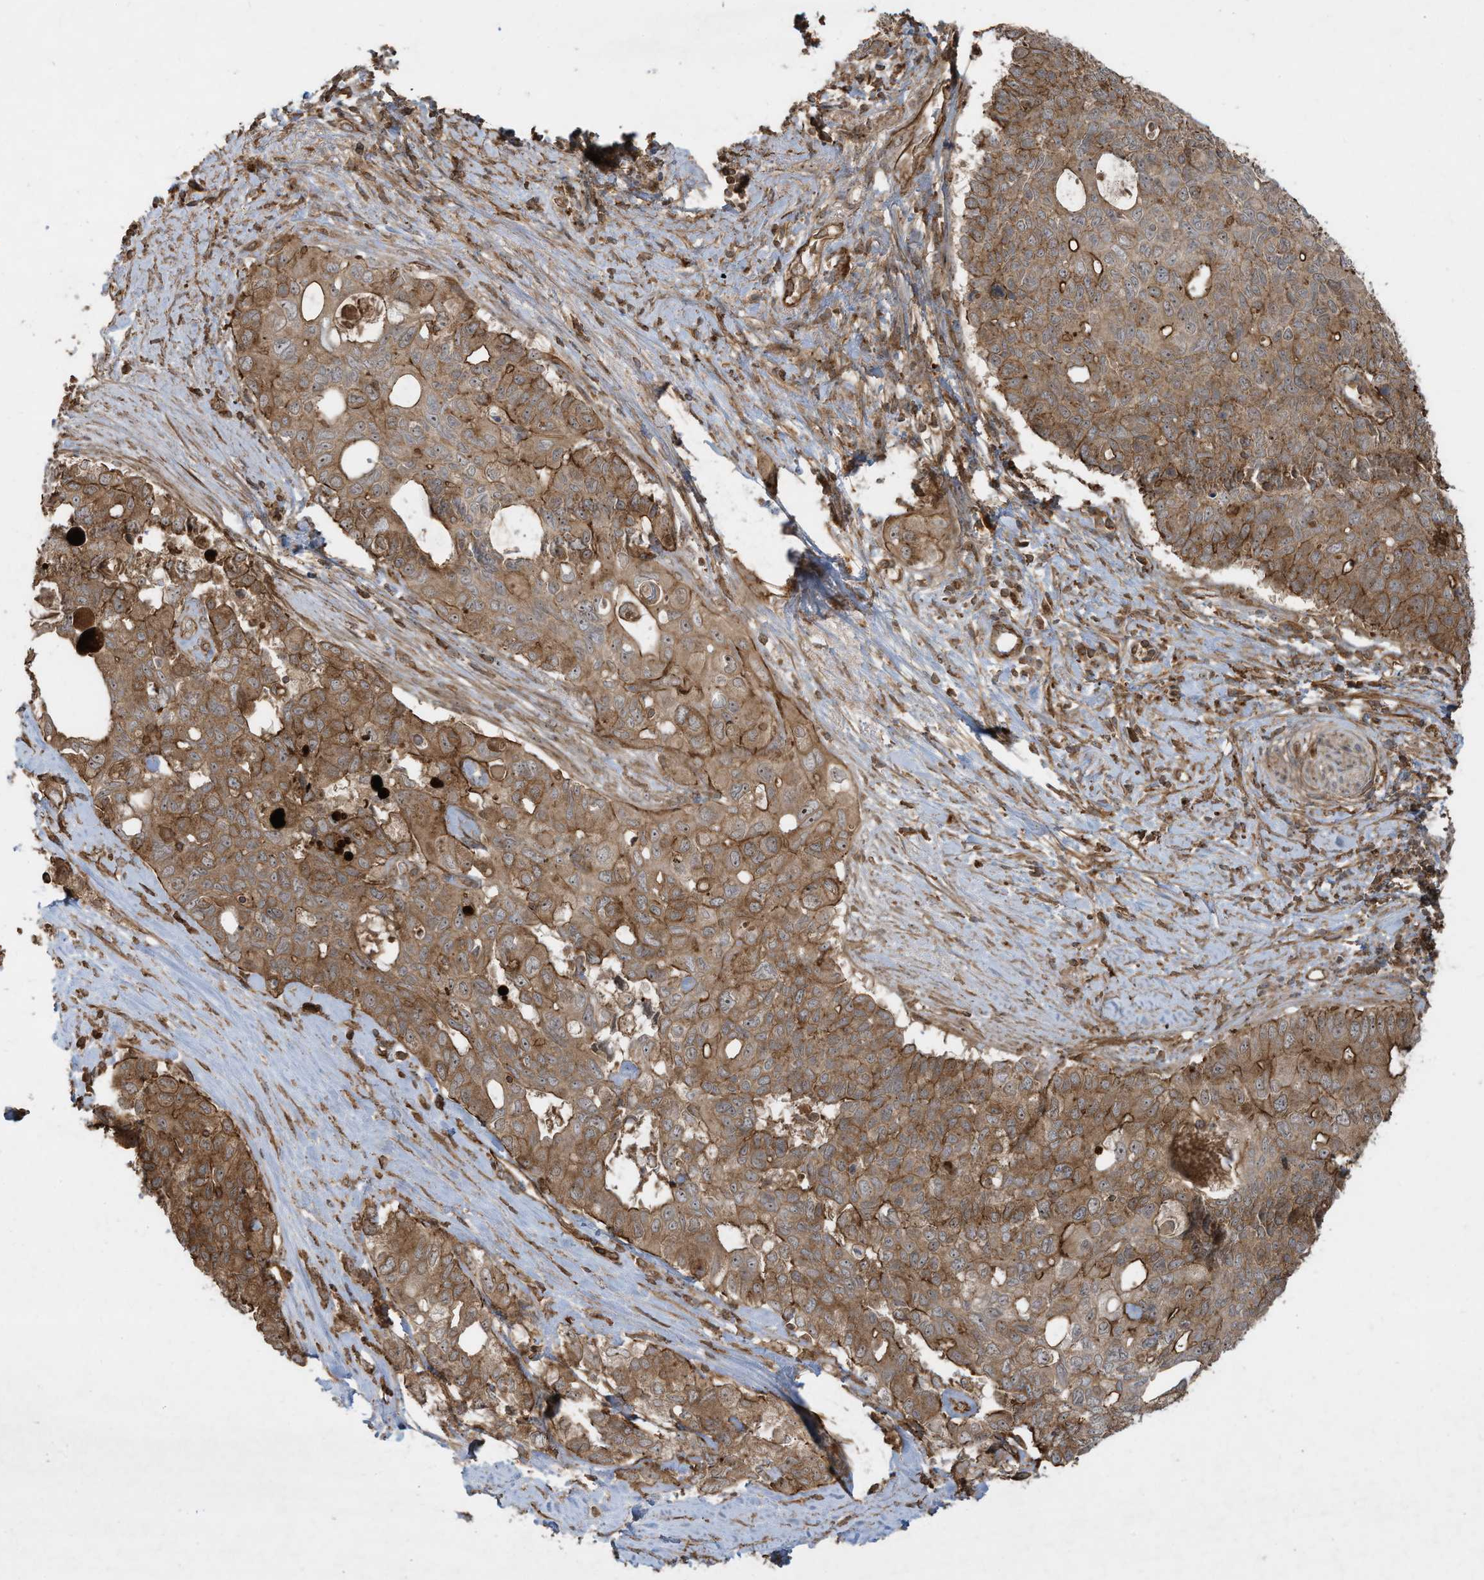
{"staining": {"intensity": "moderate", "quantity": ">75%", "location": "cytoplasmic/membranous"}, "tissue": "pancreatic cancer", "cell_type": "Tumor cells", "image_type": "cancer", "snomed": [{"axis": "morphology", "description": "Adenocarcinoma, NOS"}, {"axis": "topography", "description": "Pancreas"}], "caption": "This is an image of immunohistochemistry staining of pancreatic cancer (adenocarcinoma), which shows moderate expression in the cytoplasmic/membranous of tumor cells.", "gene": "DDIT4", "patient": {"sex": "female", "age": 56}}